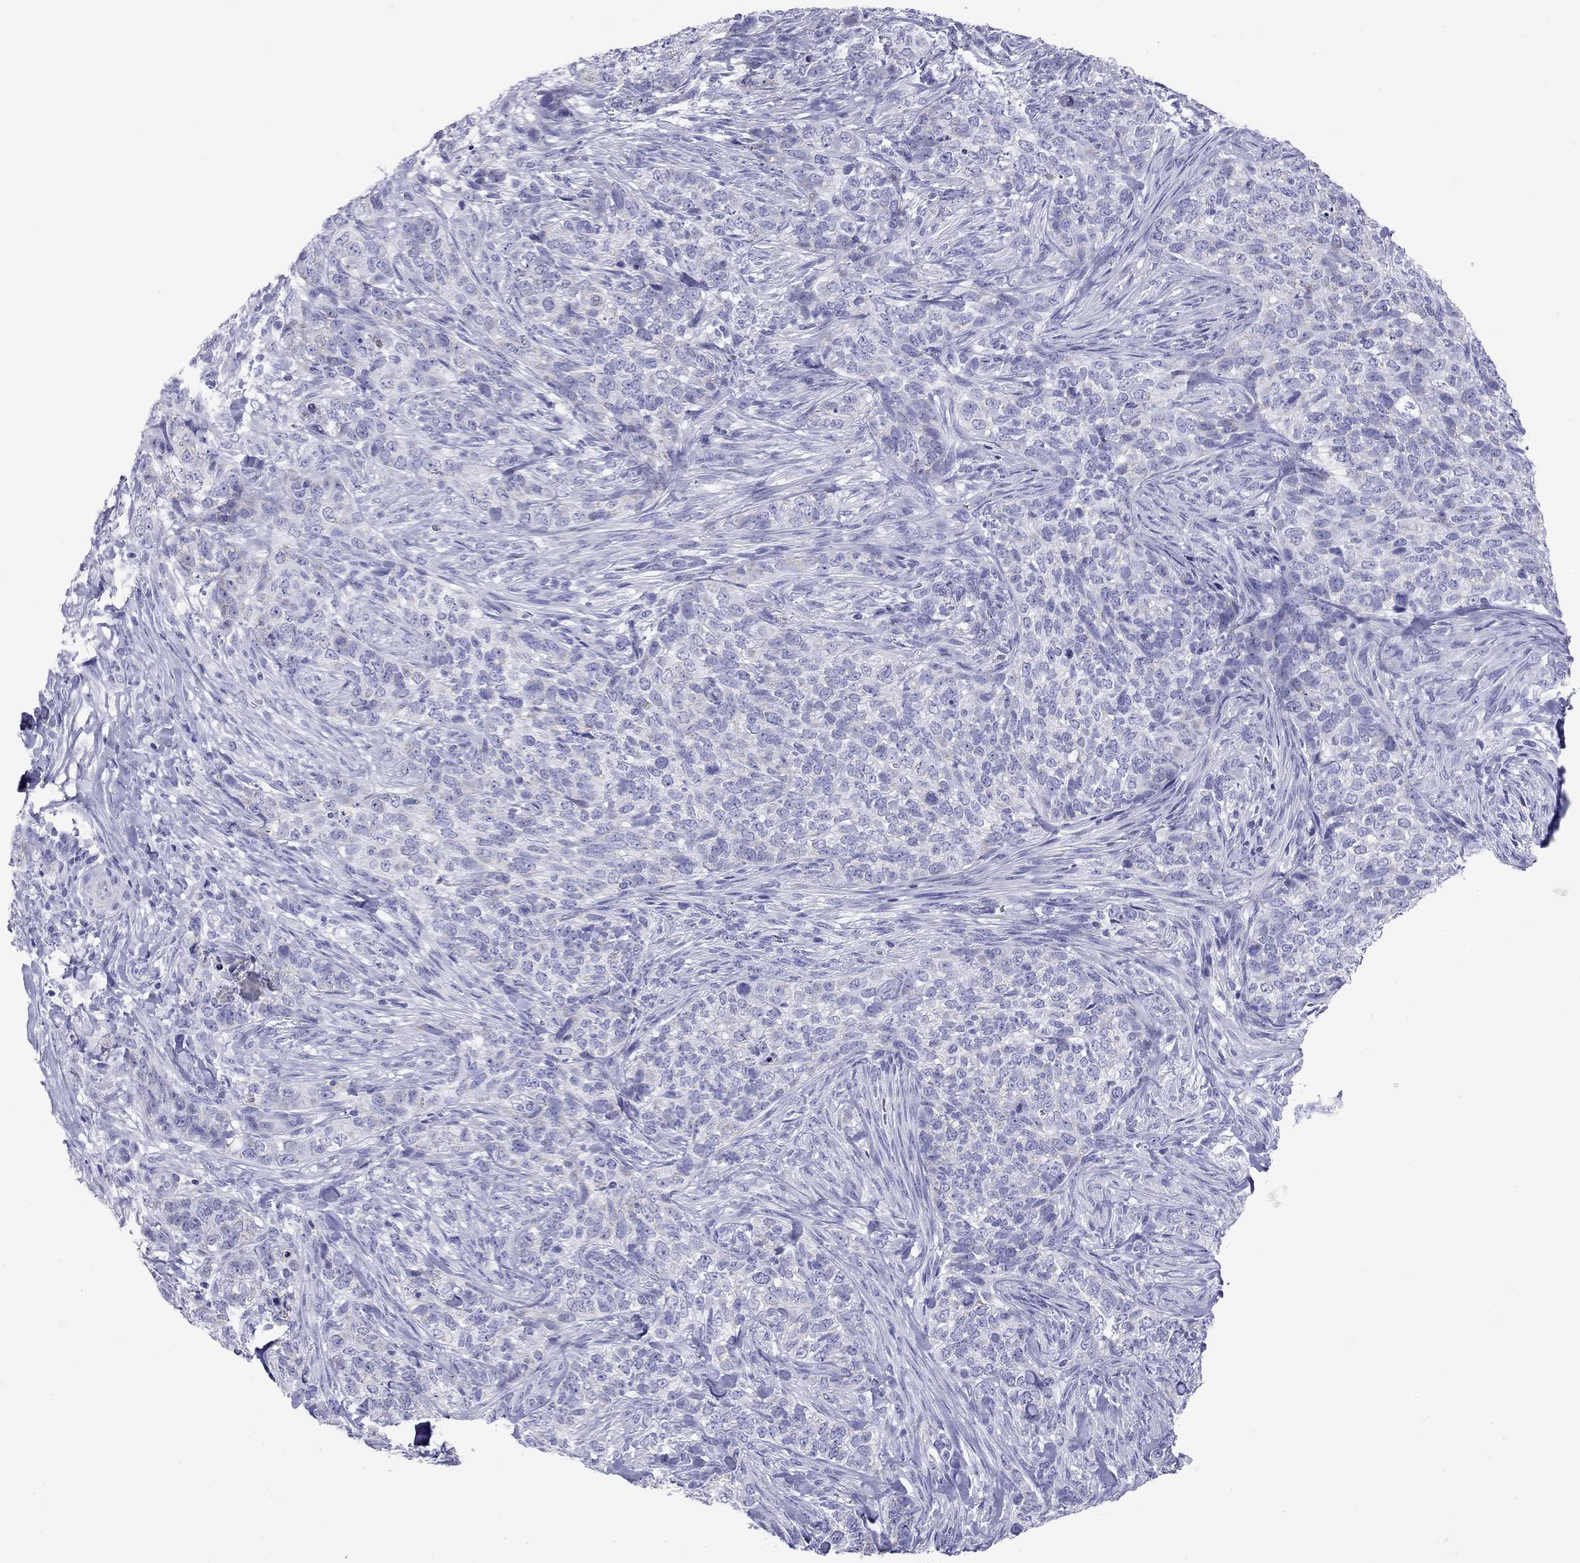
{"staining": {"intensity": "negative", "quantity": "none", "location": "none"}, "tissue": "skin cancer", "cell_type": "Tumor cells", "image_type": "cancer", "snomed": [{"axis": "morphology", "description": "Basal cell carcinoma"}, {"axis": "topography", "description": "Skin"}], "caption": "Micrograph shows no significant protein staining in tumor cells of skin basal cell carcinoma.", "gene": "DPY19L2", "patient": {"sex": "female", "age": 69}}